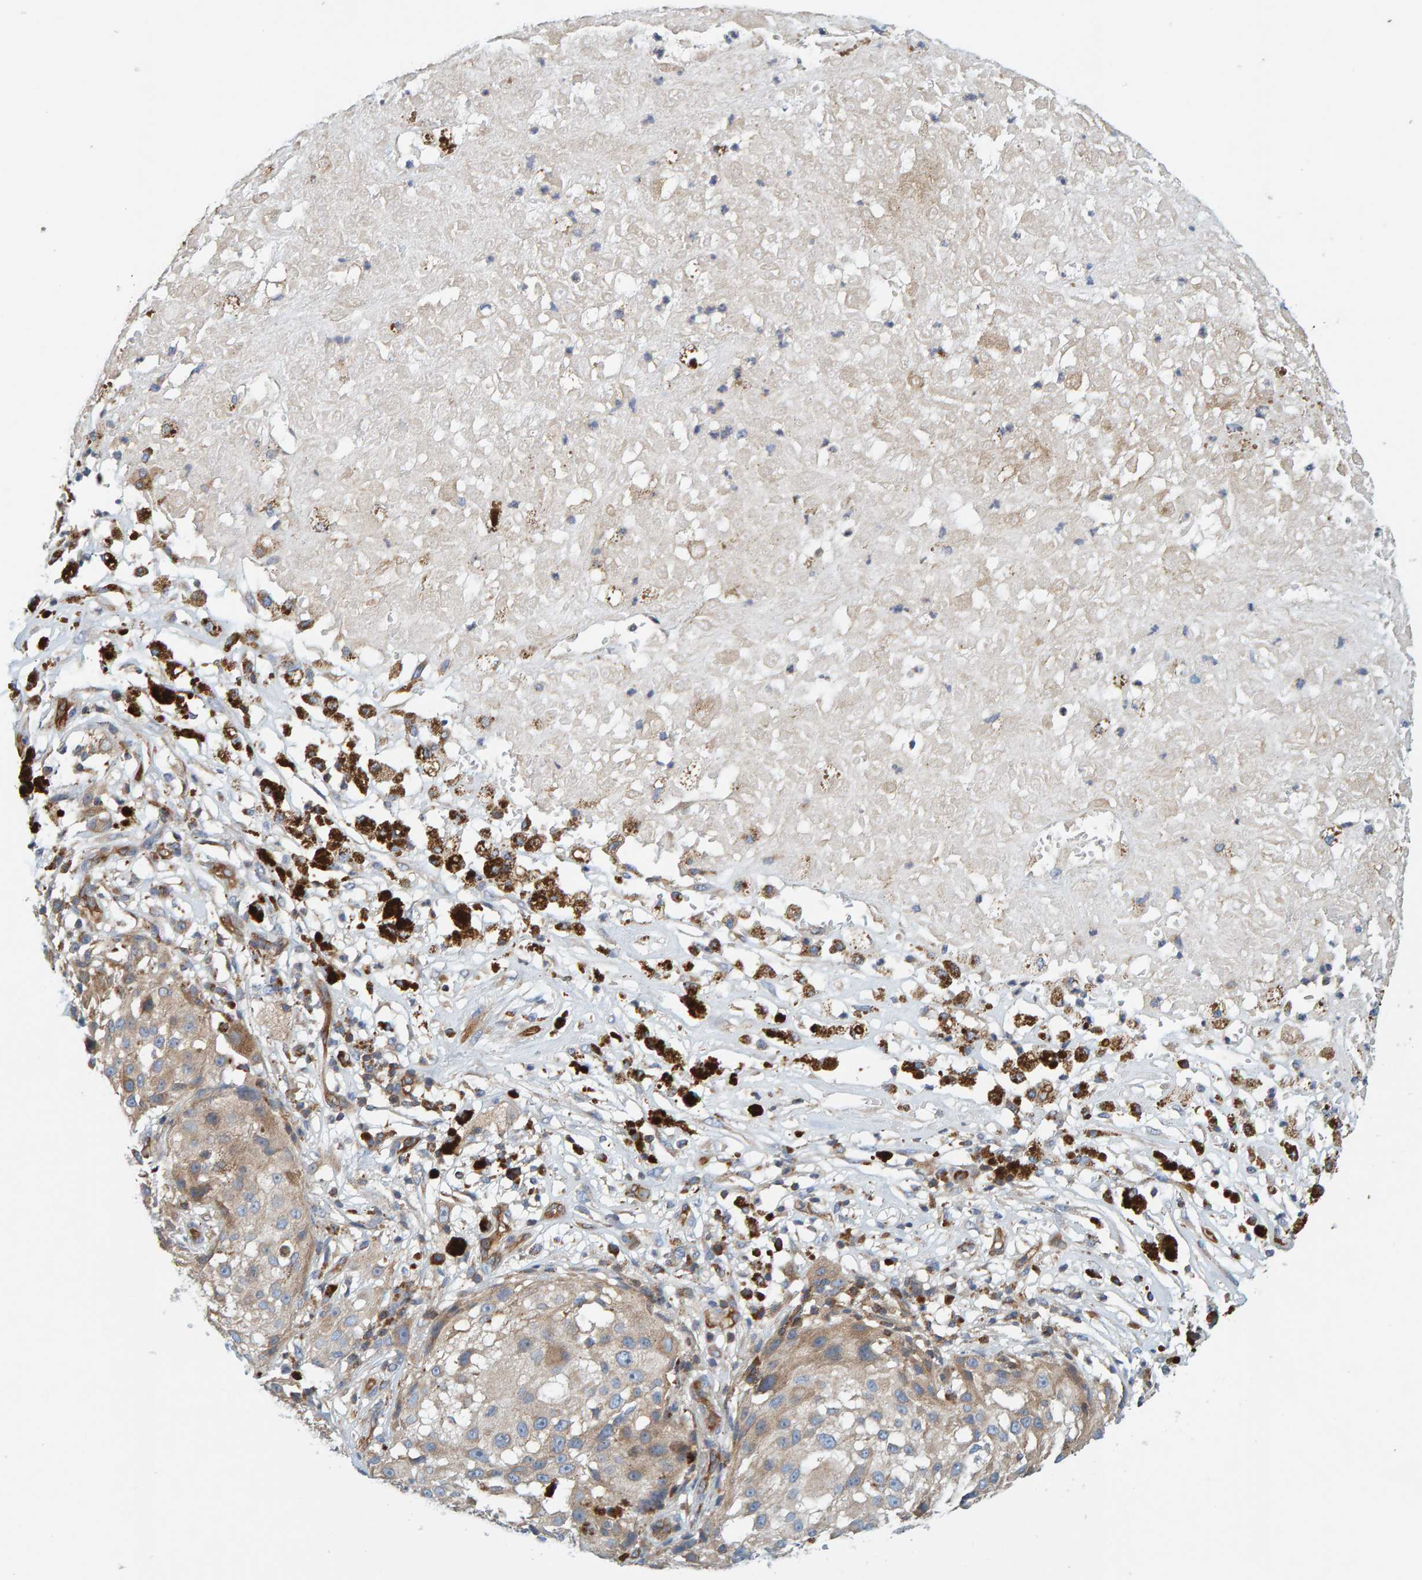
{"staining": {"intensity": "weak", "quantity": "25%-75%", "location": "cytoplasmic/membranous"}, "tissue": "melanoma", "cell_type": "Tumor cells", "image_type": "cancer", "snomed": [{"axis": "morphology", "description": "Necrosis, NOS"}, {"axis": "morphology", "description": "Malignant melanoma, NOS"}, {"axis": "topography", "description": "Skin"}], "caption": "The immunohistochemical stain highlights weak cytoplasmic/membranous expression in tumor cells of melanoma tissue.", "gene": "PRKD2", "patient": {"sex": "female", "age": 87}}